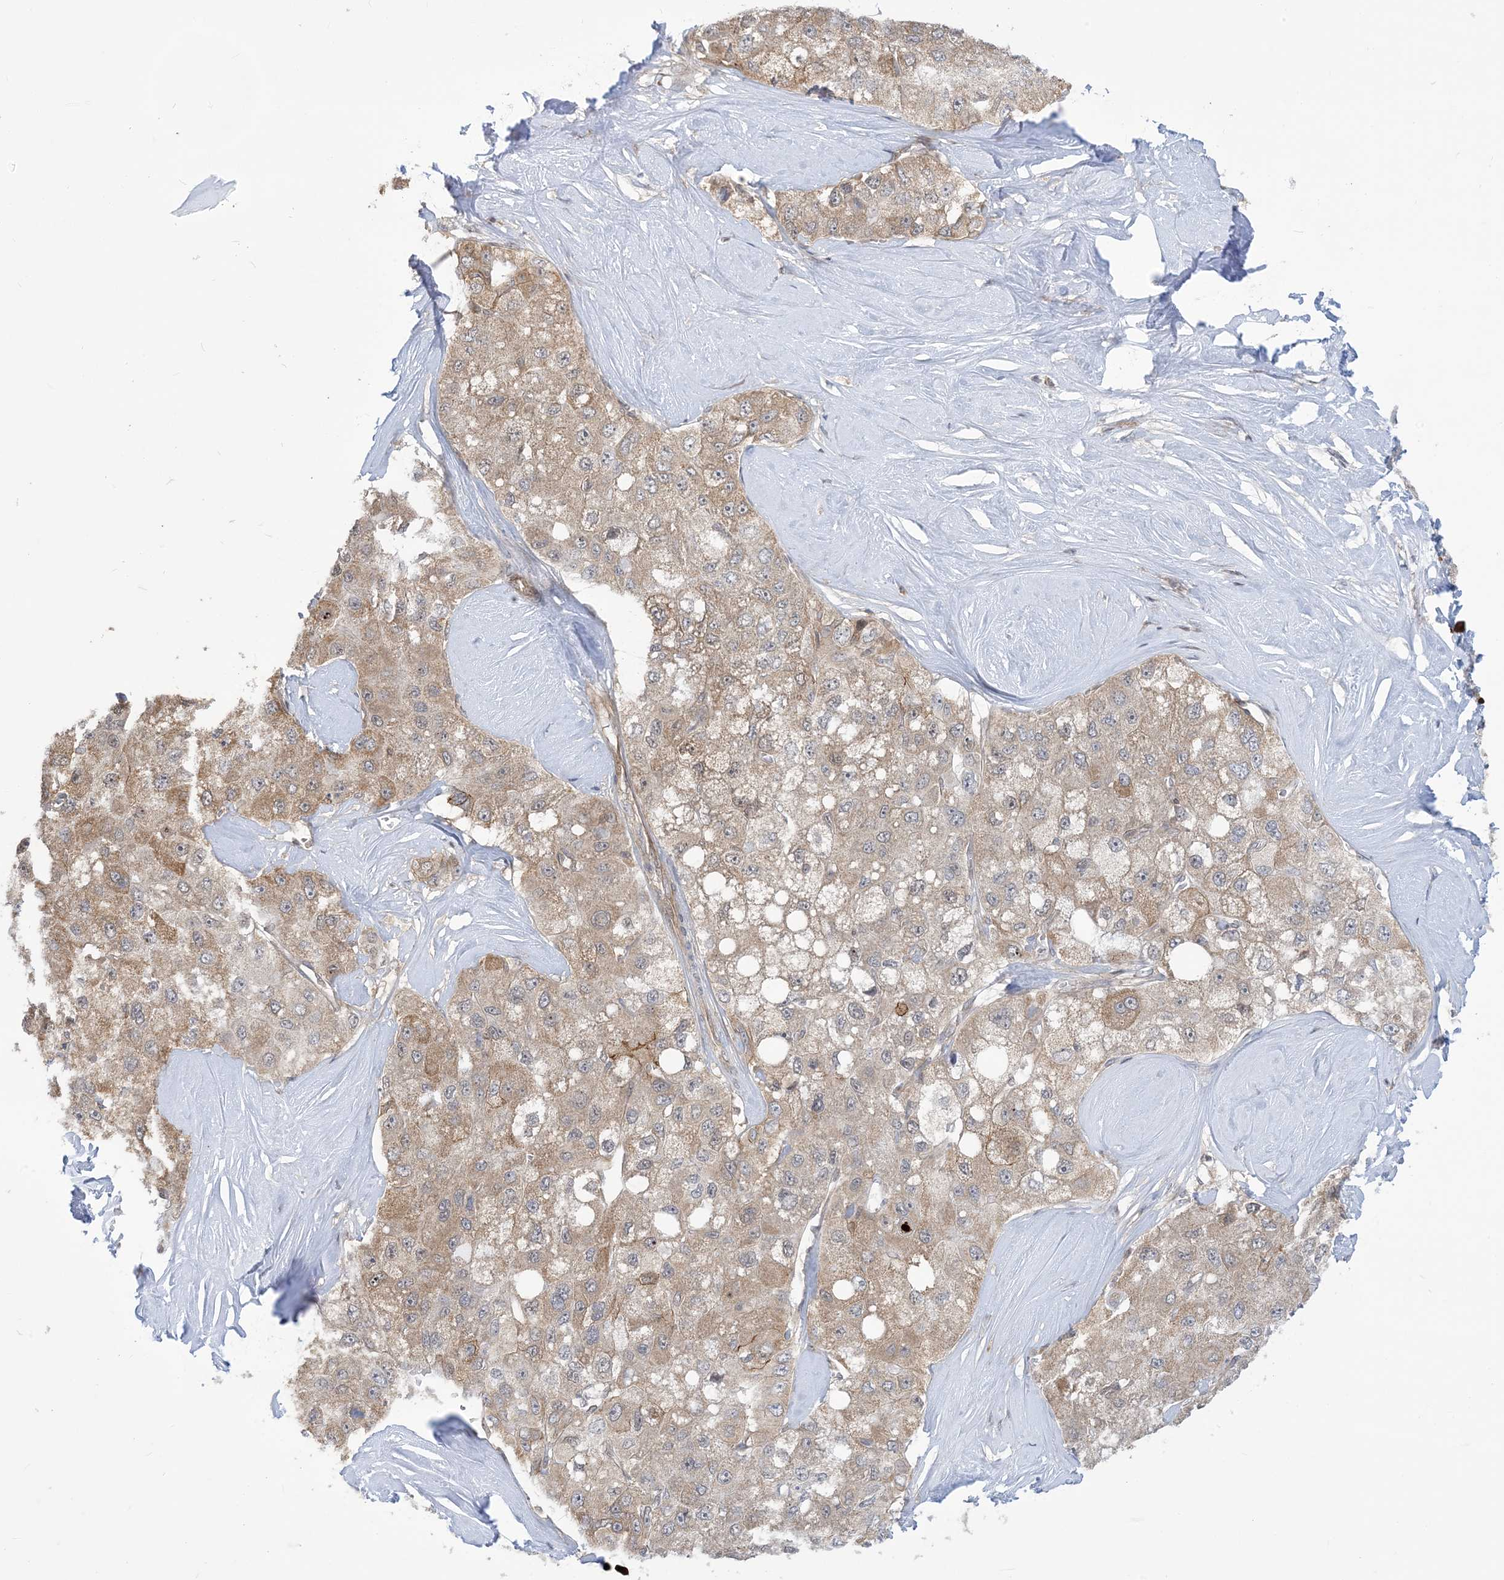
{"staining": {"intensity": "weak", "quantity": ">75%", "location": "cytoplasmic/membranous"}, "tissue": "liver cancer", "cell_type": "Tumor cells", "image_type": "cancer", "snomed": [{"axis": "morphology", "description": "Carcinoma, Hepatocellular, NOS"}, {"axis": "topography", "description": "Liver"}], "caption": "Liver cancer stained with a protein marker demonstrates weak staining in tumor cells.", "gene": "CASP4", "patient": {"sex": "male", "age": 80}}